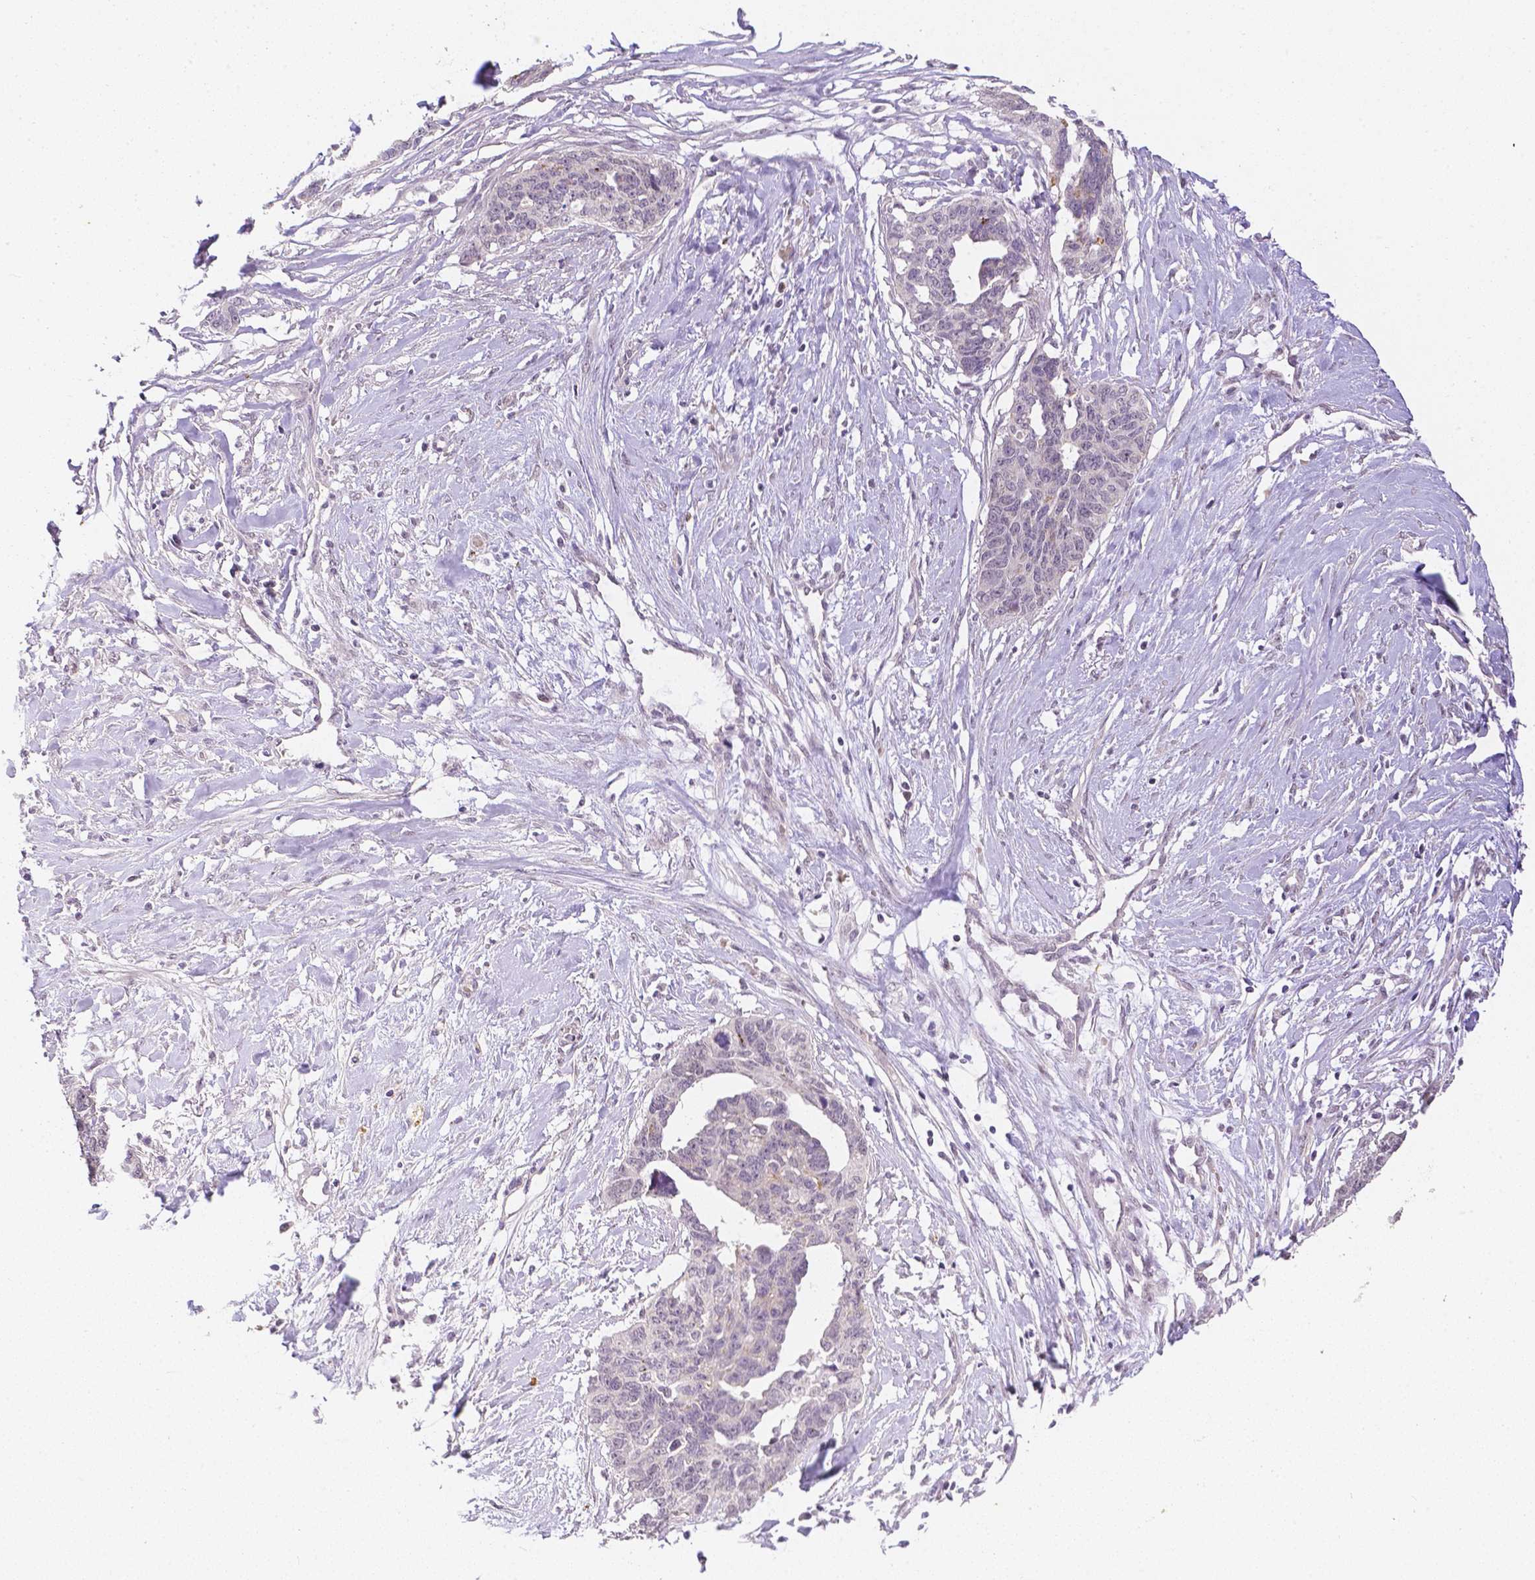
{"staining": {"intensity": "weak", "quantity": "<25%", "location": "cytoplasmic/membranous"}, "tissue": "ovarian cancer", "cell_type": "Tumor cells", "image_type": "cancer", "snomed": [{"axis": "morphology", "description": "Cystadenocarcinoma, serous, NOS"}, {"axis": "topography", "description": "Ovary"}], "caption": "High power microscopy micrograph of an immunohistochemistry image of ovarian cancer (serous cystadenocarcinoma), revealing no significant staining in tumor cells.", "gene": "ZNF280B", "patient": {"sex": "female", "age": 69}}